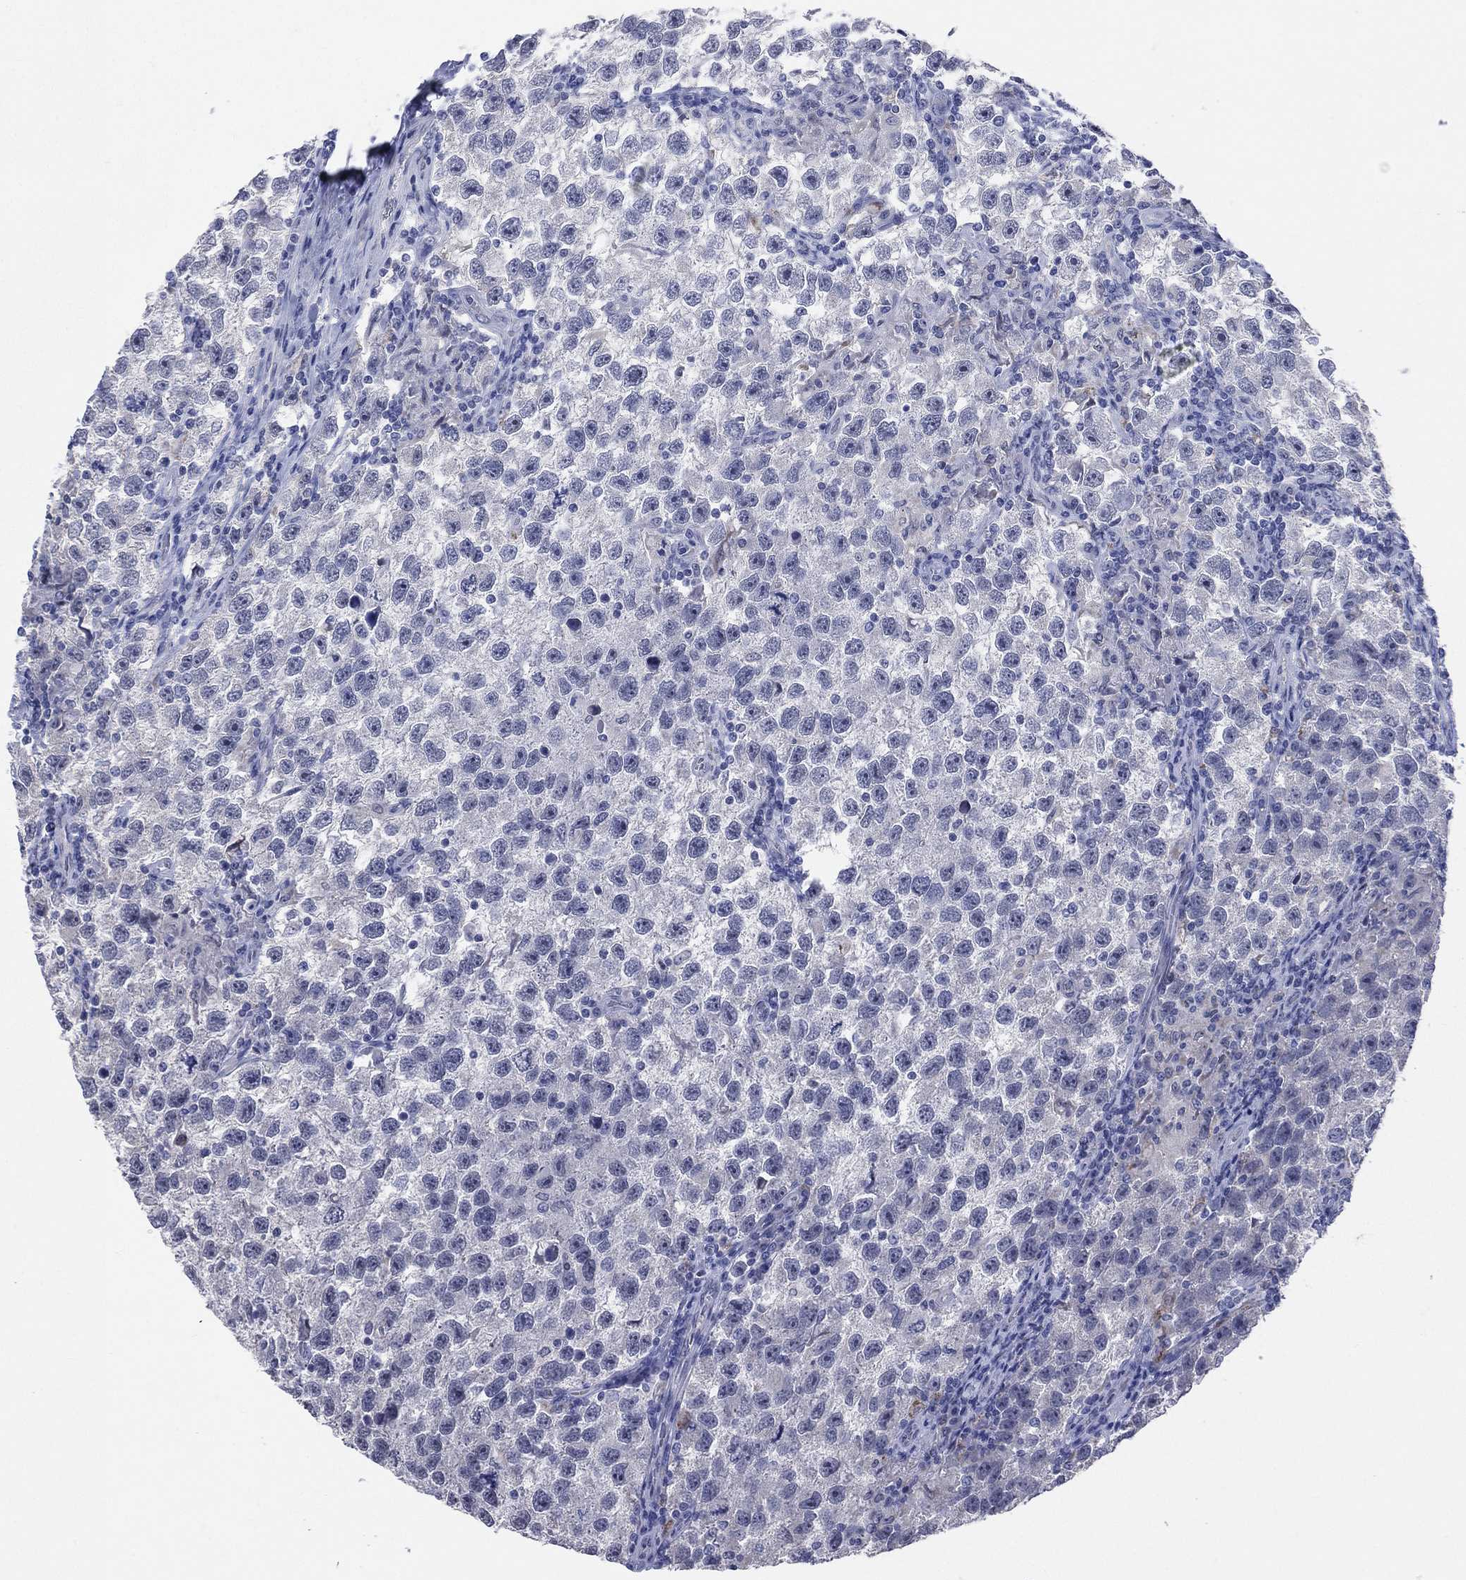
{"staining": {"intensity": "negative", "quantity": "none", "location": "none"}, "tissue": "testis cancer", "cell_type": "Tumor cells", "image_type": "cancer", "snomed": [{"axis": "morphology", "description": "Seminoma, NOS"}, {"axis": "topography", "description": "Testis"}], "caption": "Immunohistochemistry (IHC) of testis cancer (seminoma) displays no expression in tumor cells. Nuclei are stained in blue.", "gene": "AKAP3", "patient": {"sex": "male", "age": 26}}